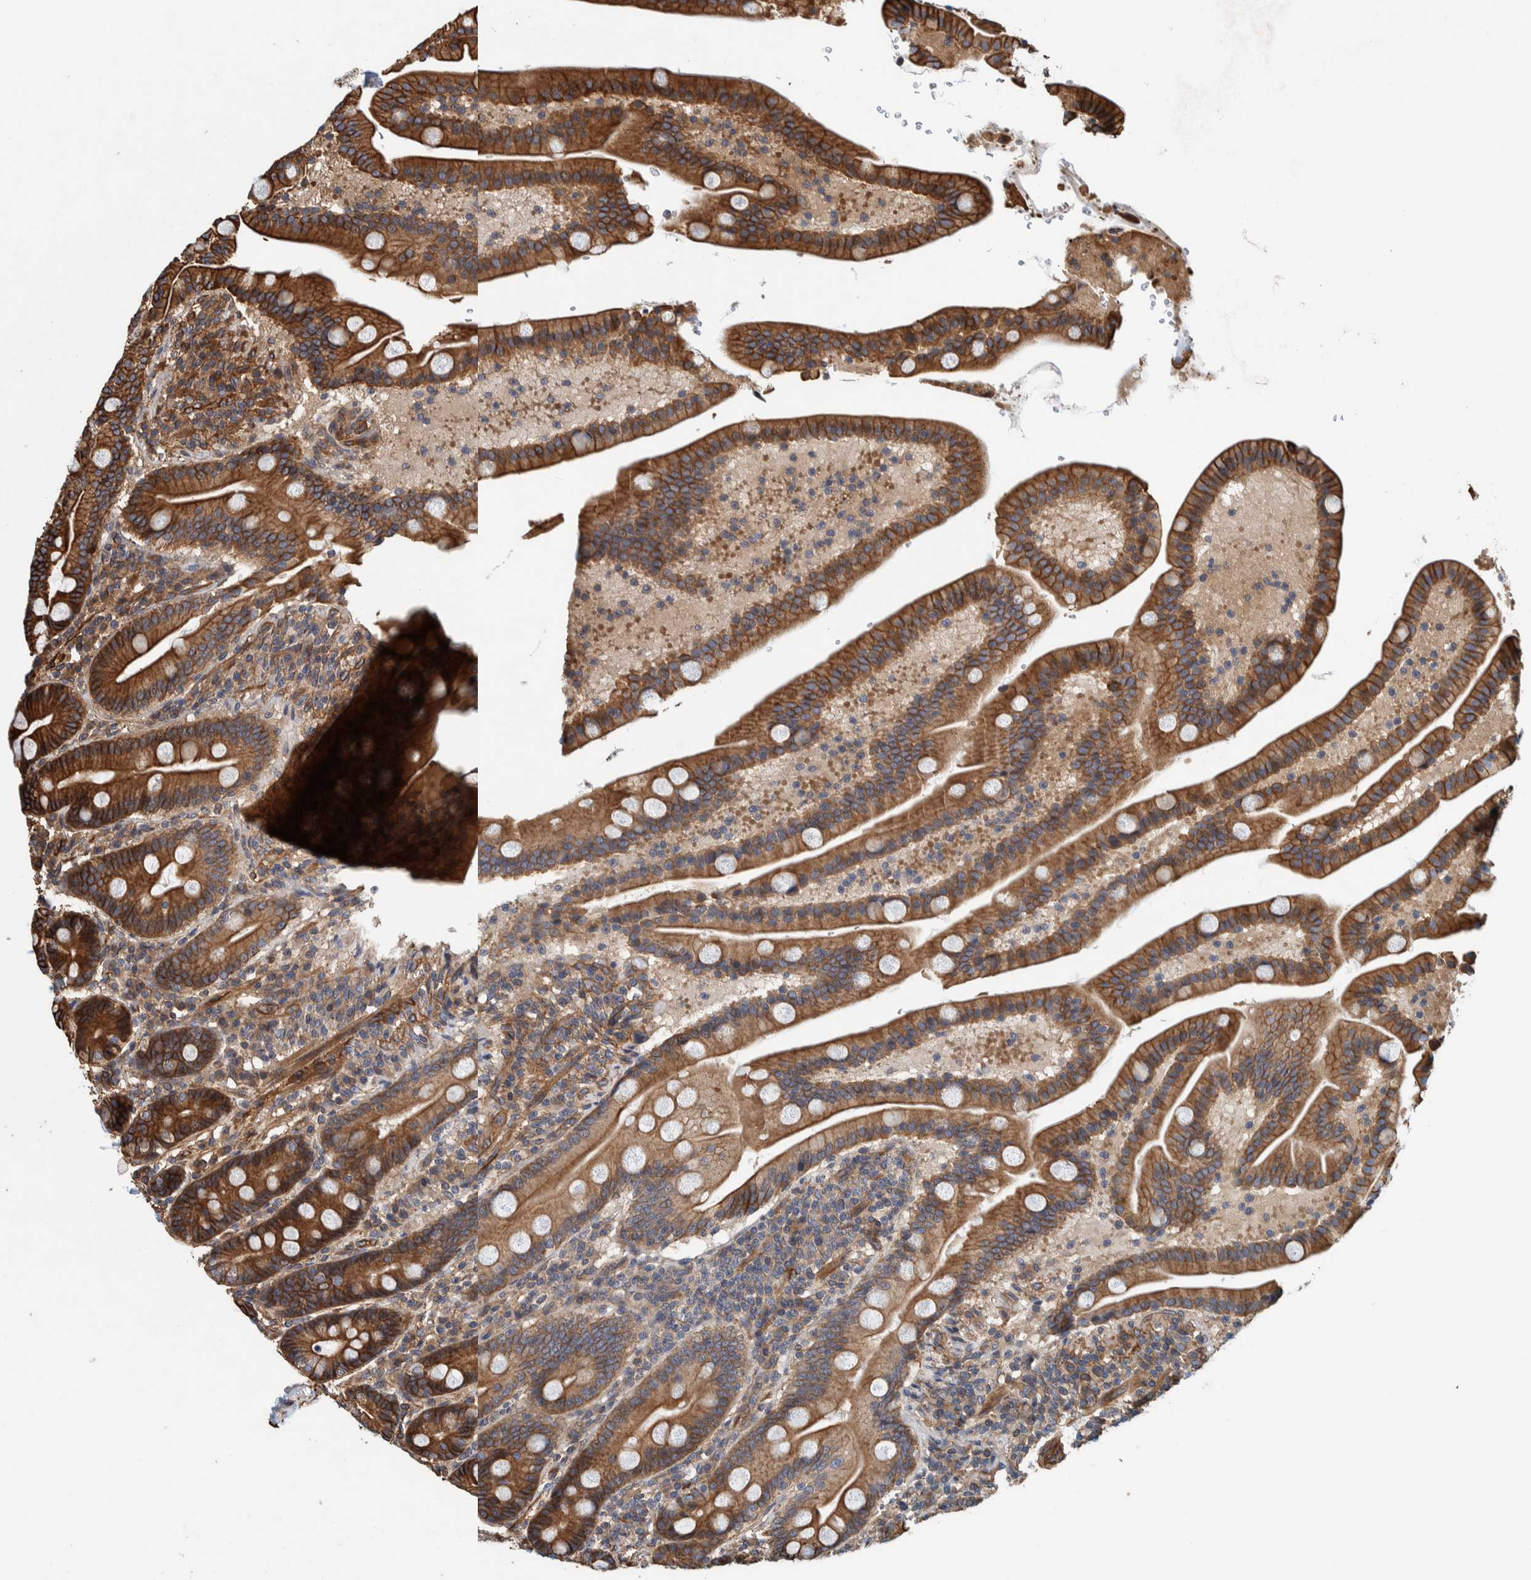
{"staining": {"intensity": "strong", "quantity": ">75%", "location": "cytoplasmic/membranous"}, "tissue": "duodenum", "cell_type": "Glandular cells", "image_type": "normal", "snomed": [{"axis": "morphology", "description": "Normal tissue, NOS"}, {"axis": "topography", "description": "Duodenum"}], "caption": "Immunohistochemistry histopathology image of normal human duodenum stained for a protein (brown), which reveals high levels of strong cytoplasmic/membranous positivity in about >75% of glandular cells.", "gene": "PKD1L1", "patient": {"sex": "male", "age": 54}}